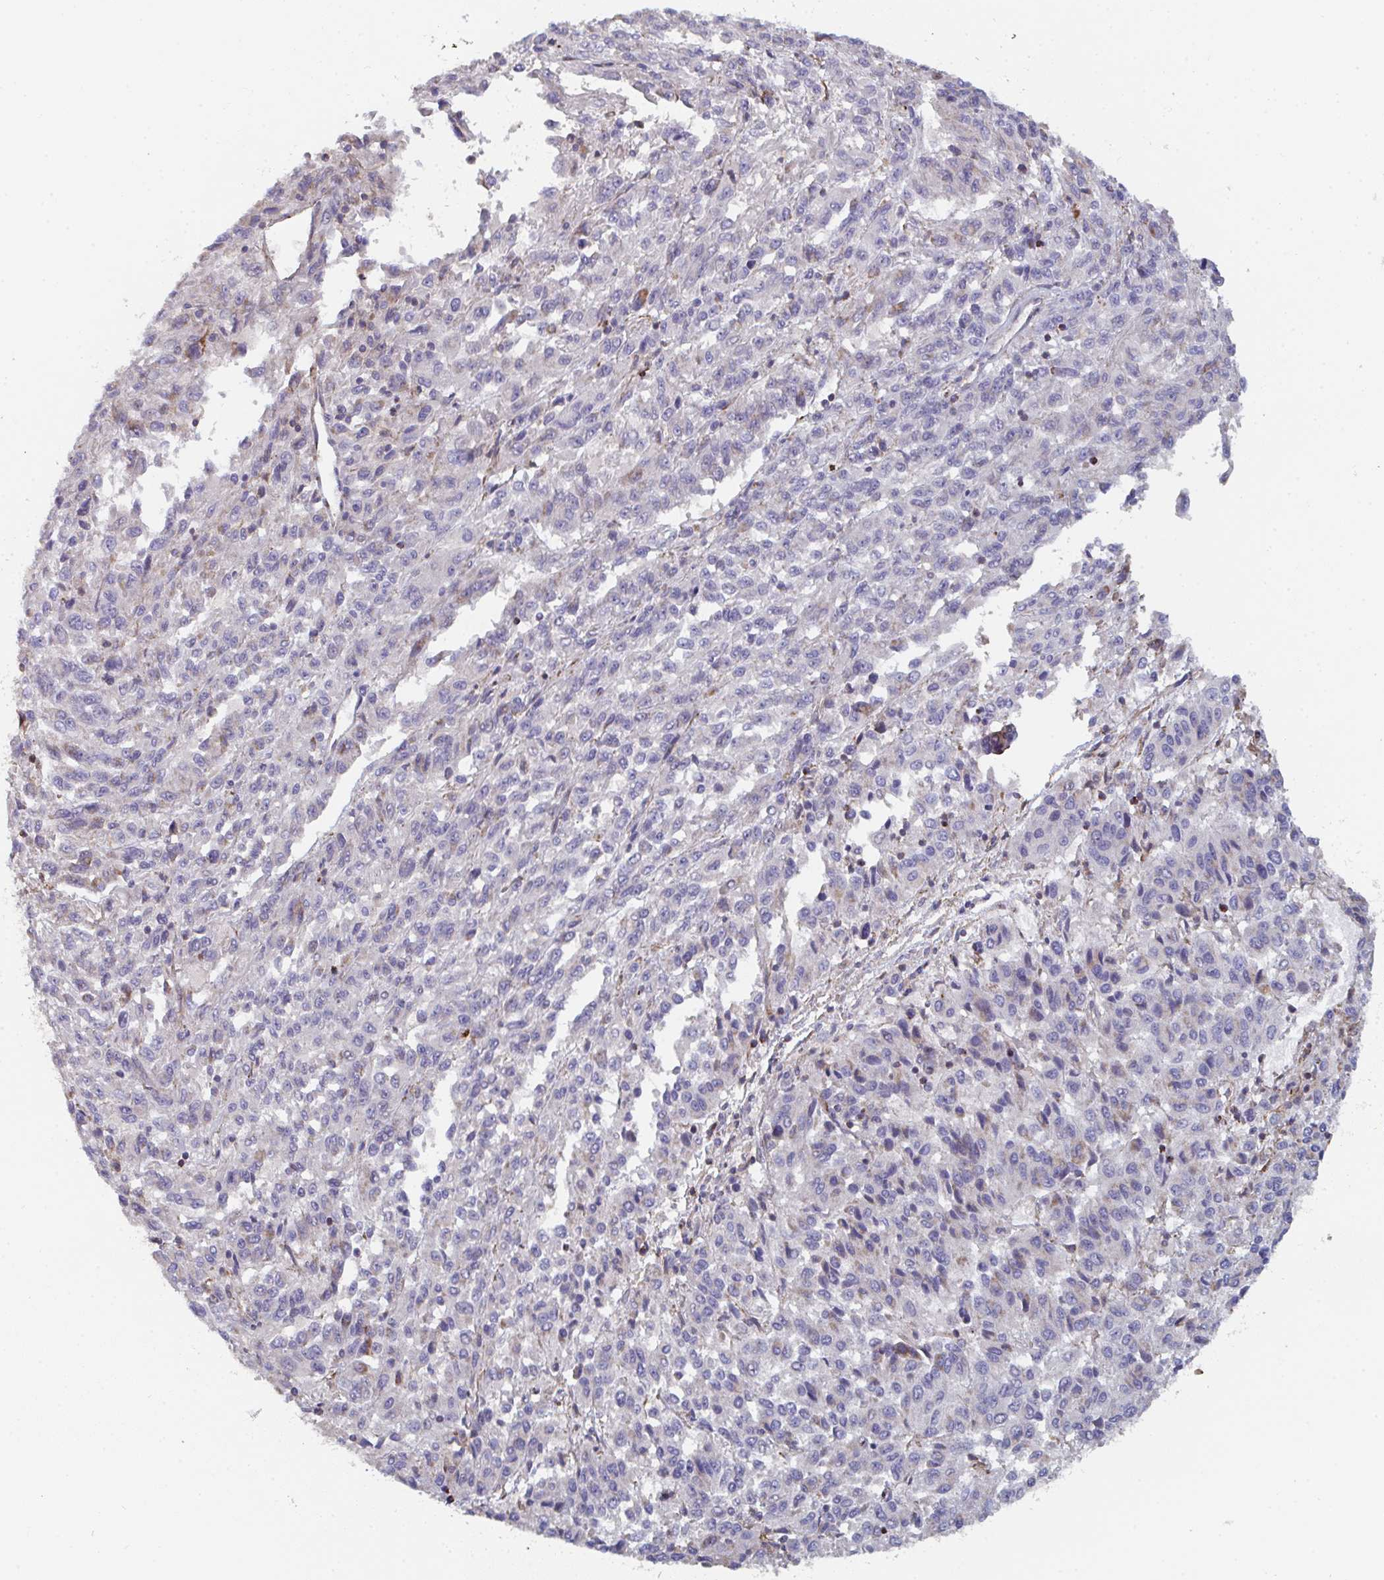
{"staining": {"intensity": "negative", "quantity": "none", "location": "none"}, "tissue": "melanoma", "cell_type": "Tumor cells", "image_type": "cancer", "snomed": [{"axis": "morphology", "description": "Malignant melanoma, Metastatic site"}, {"axis": "topography", "description": "Lung"}], "caption": "This image is of malignant melanoma (metastatic site) stained with immunohistochemistry to label a protein in brown with the nuclei are counter-stained blue. There is no staining in tumor cells.", "gene": "FZD2", "patient": {"sex": "male", "age": 64}}